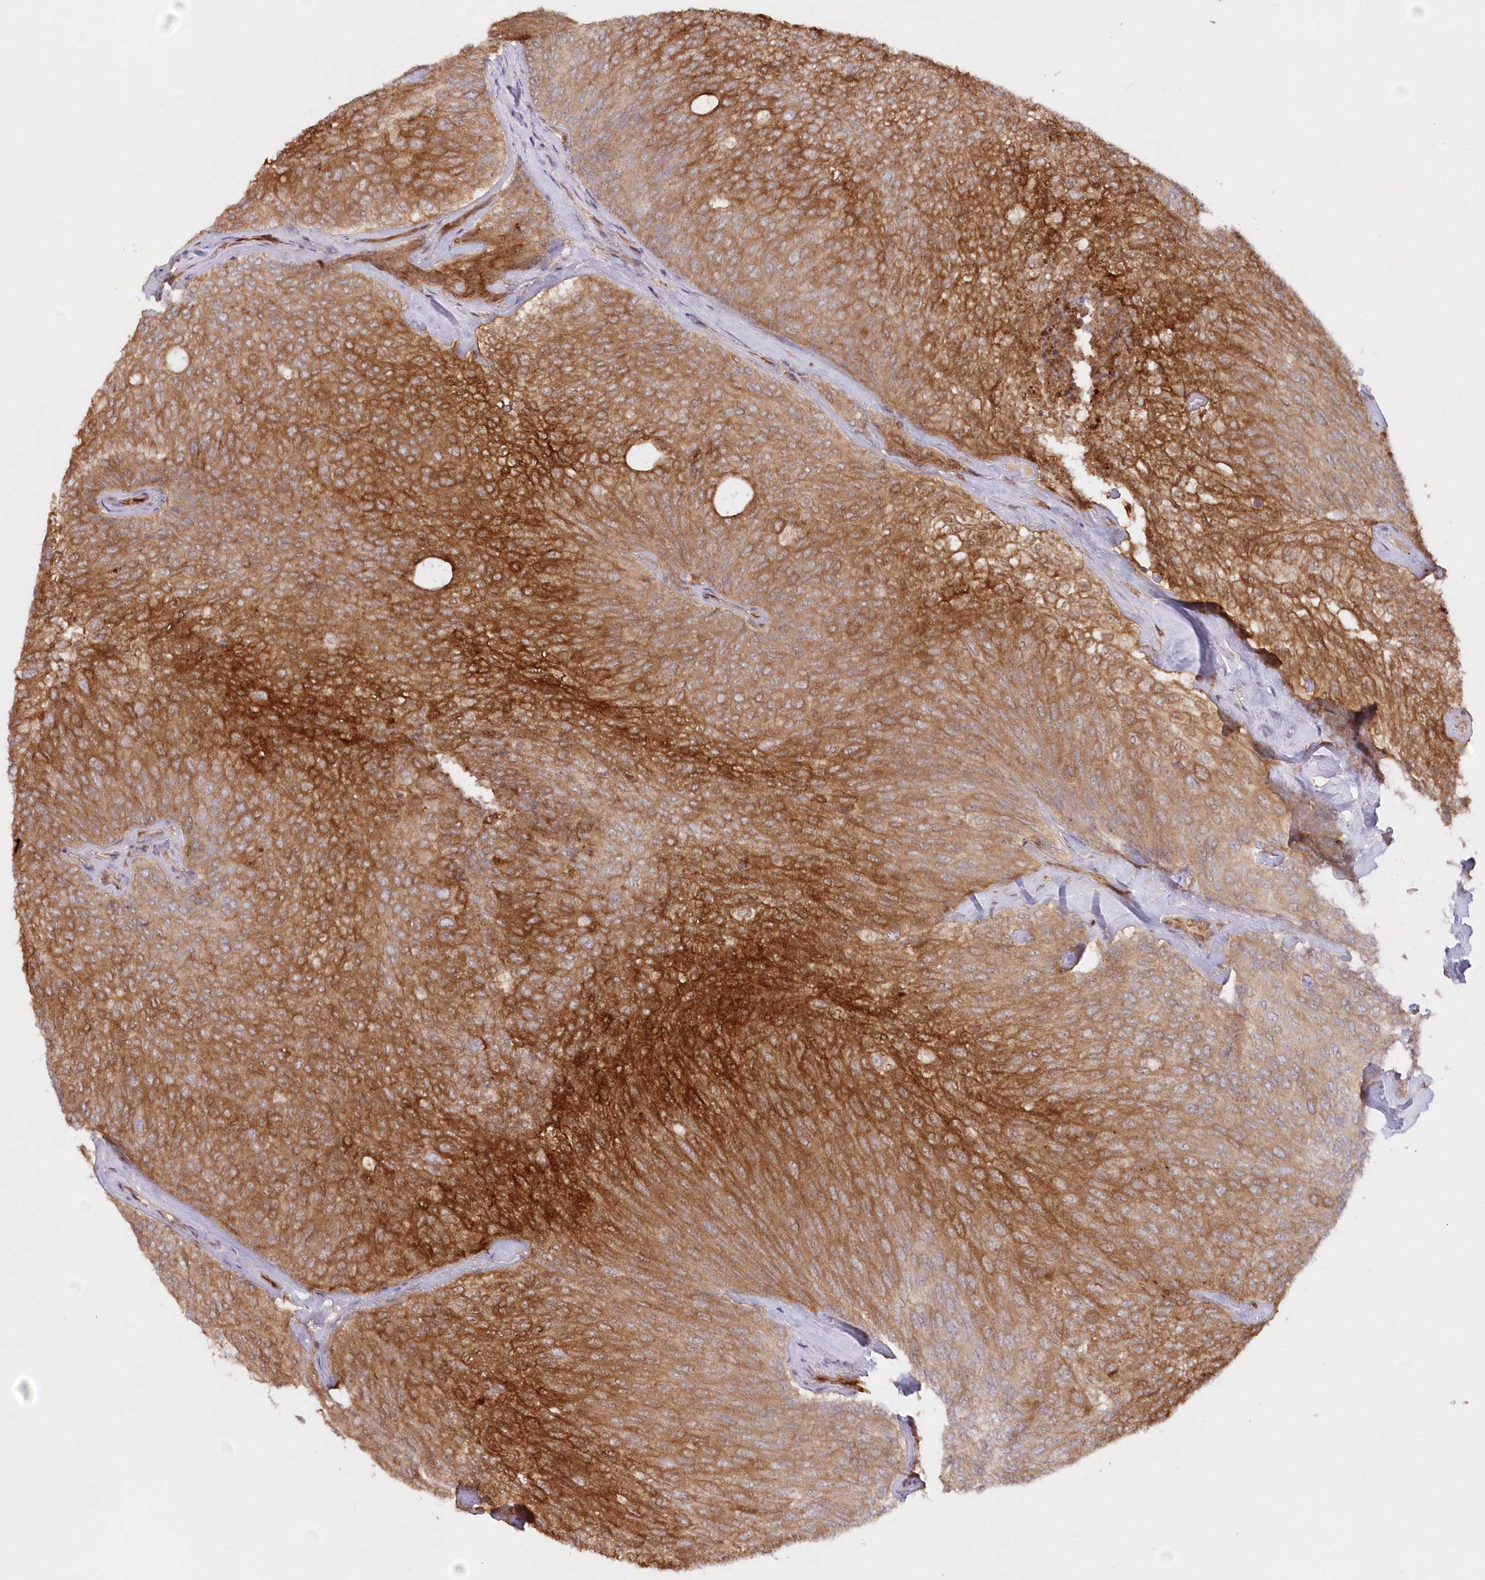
{"staining": {"intensity": "moderate", "quantity": ">75%", "location": "cytoplasmic/membranous"}, "tissue": "urothelial cancer", "cell_type": "Tumor cells", "image_type": "cancer", "snomed": [{"axis": "morphology", "description": "Urothelial carcinoma, Low grade"}, {"axis": "topography", "description": "Urinary bladder"}], "caption": "Human urothelial cancer stained with a protein marker exhibits moderate staining in tumor cells.", "gene": "GBE1", "patient": {"sex": "female", "age": 79}}